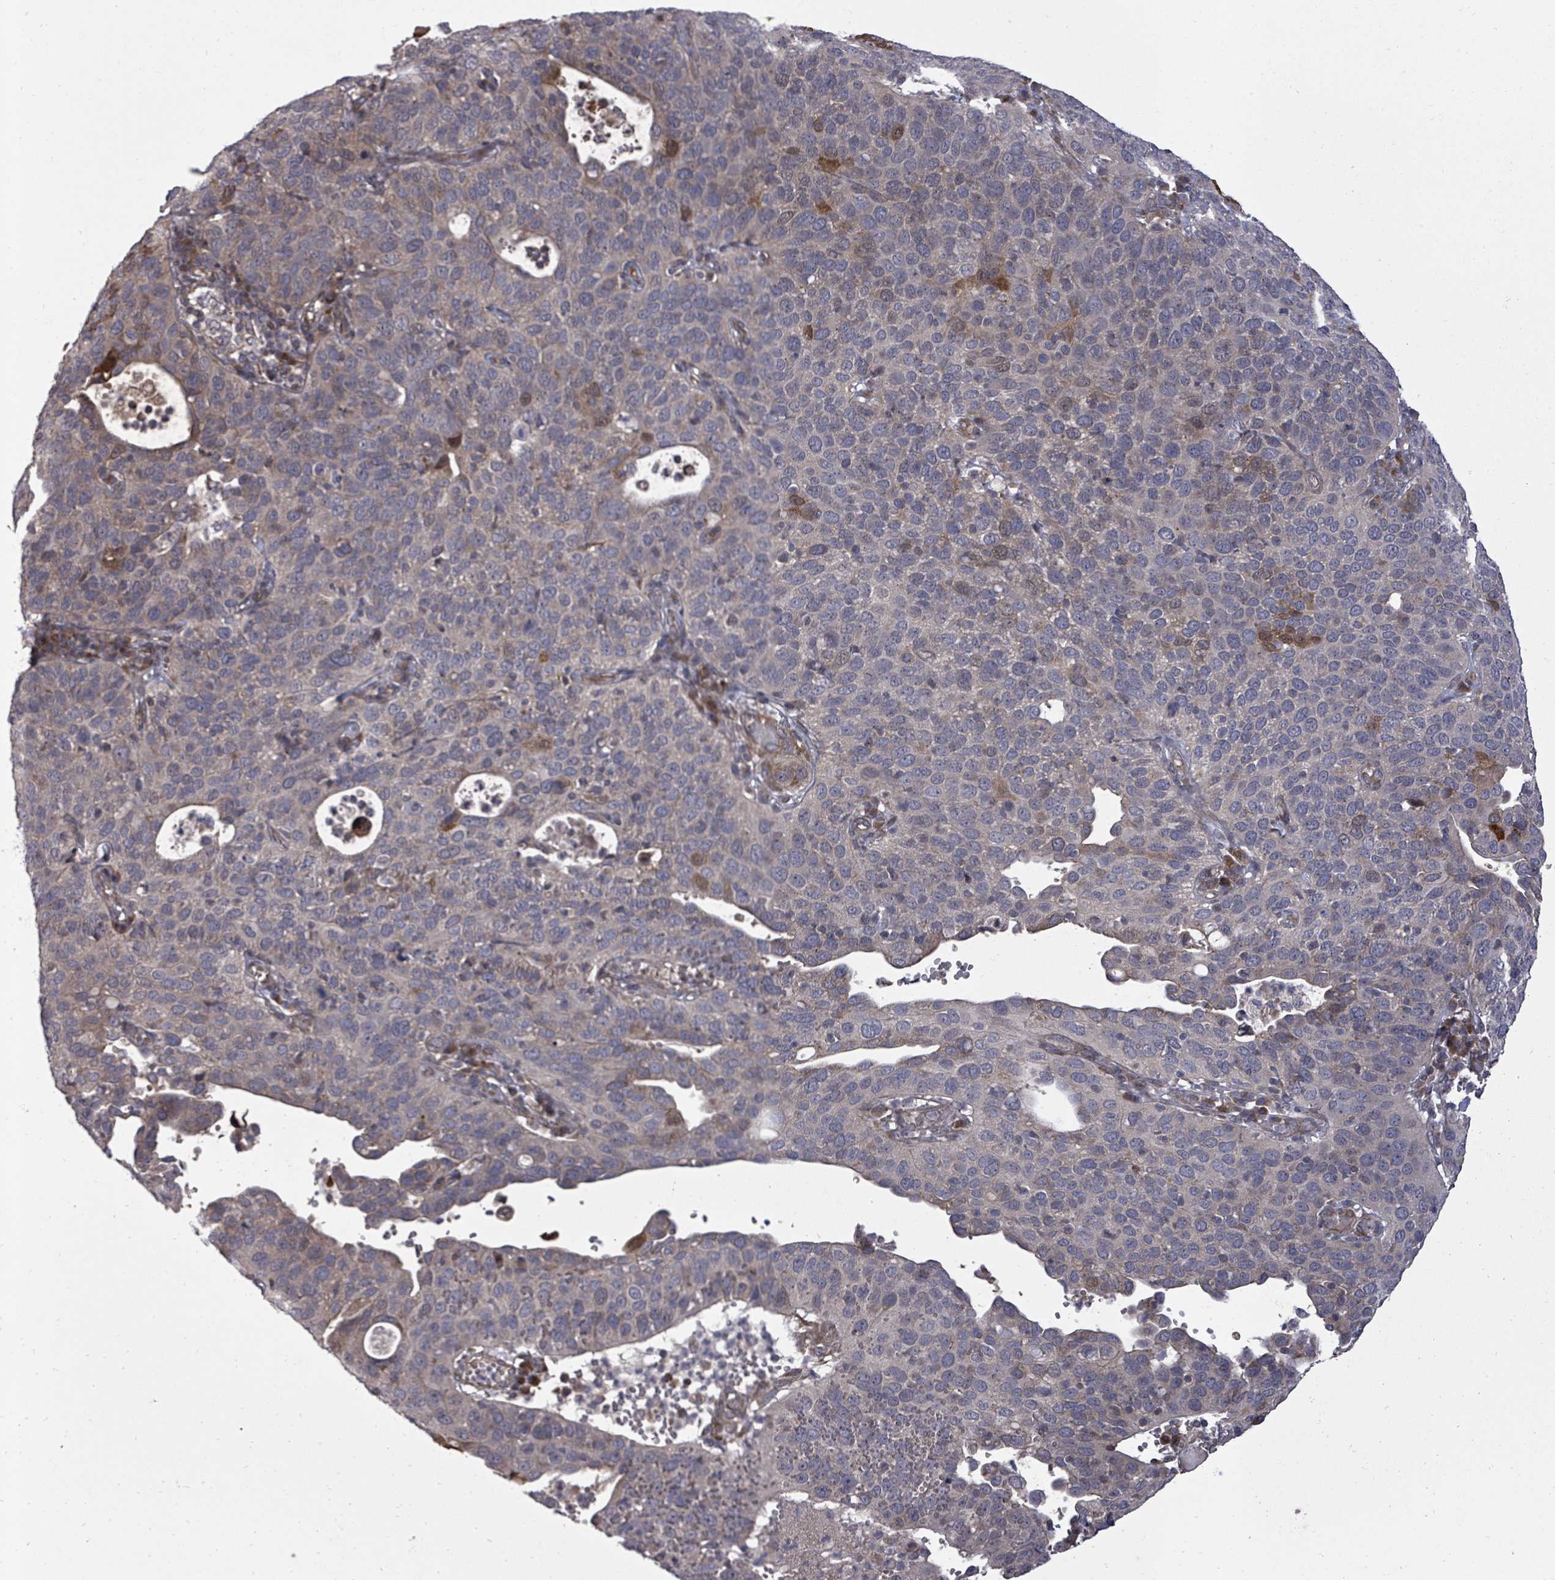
{"staining": {"intensity": "moderate", "quantity": "<25%", "location": "cytoplasmic/membranous,nuclear"}, "tissue": "cervical cancer", "cell_type": "Tumor cells", "image_type": "cancer", "snomed": [{"axis": "morphology", "description": "Squamous cell carcinoma, NOS"}, {"axis": "topography", "description": "Cervix"}], "caption": "Moderate cytoplasmic/membranous and nuclear protein expression is present in approximately <25% of tumor cells in cervical cancer.", "gene": "KRTAP27-1", "patient": {"sex": "female", "age": 36}}